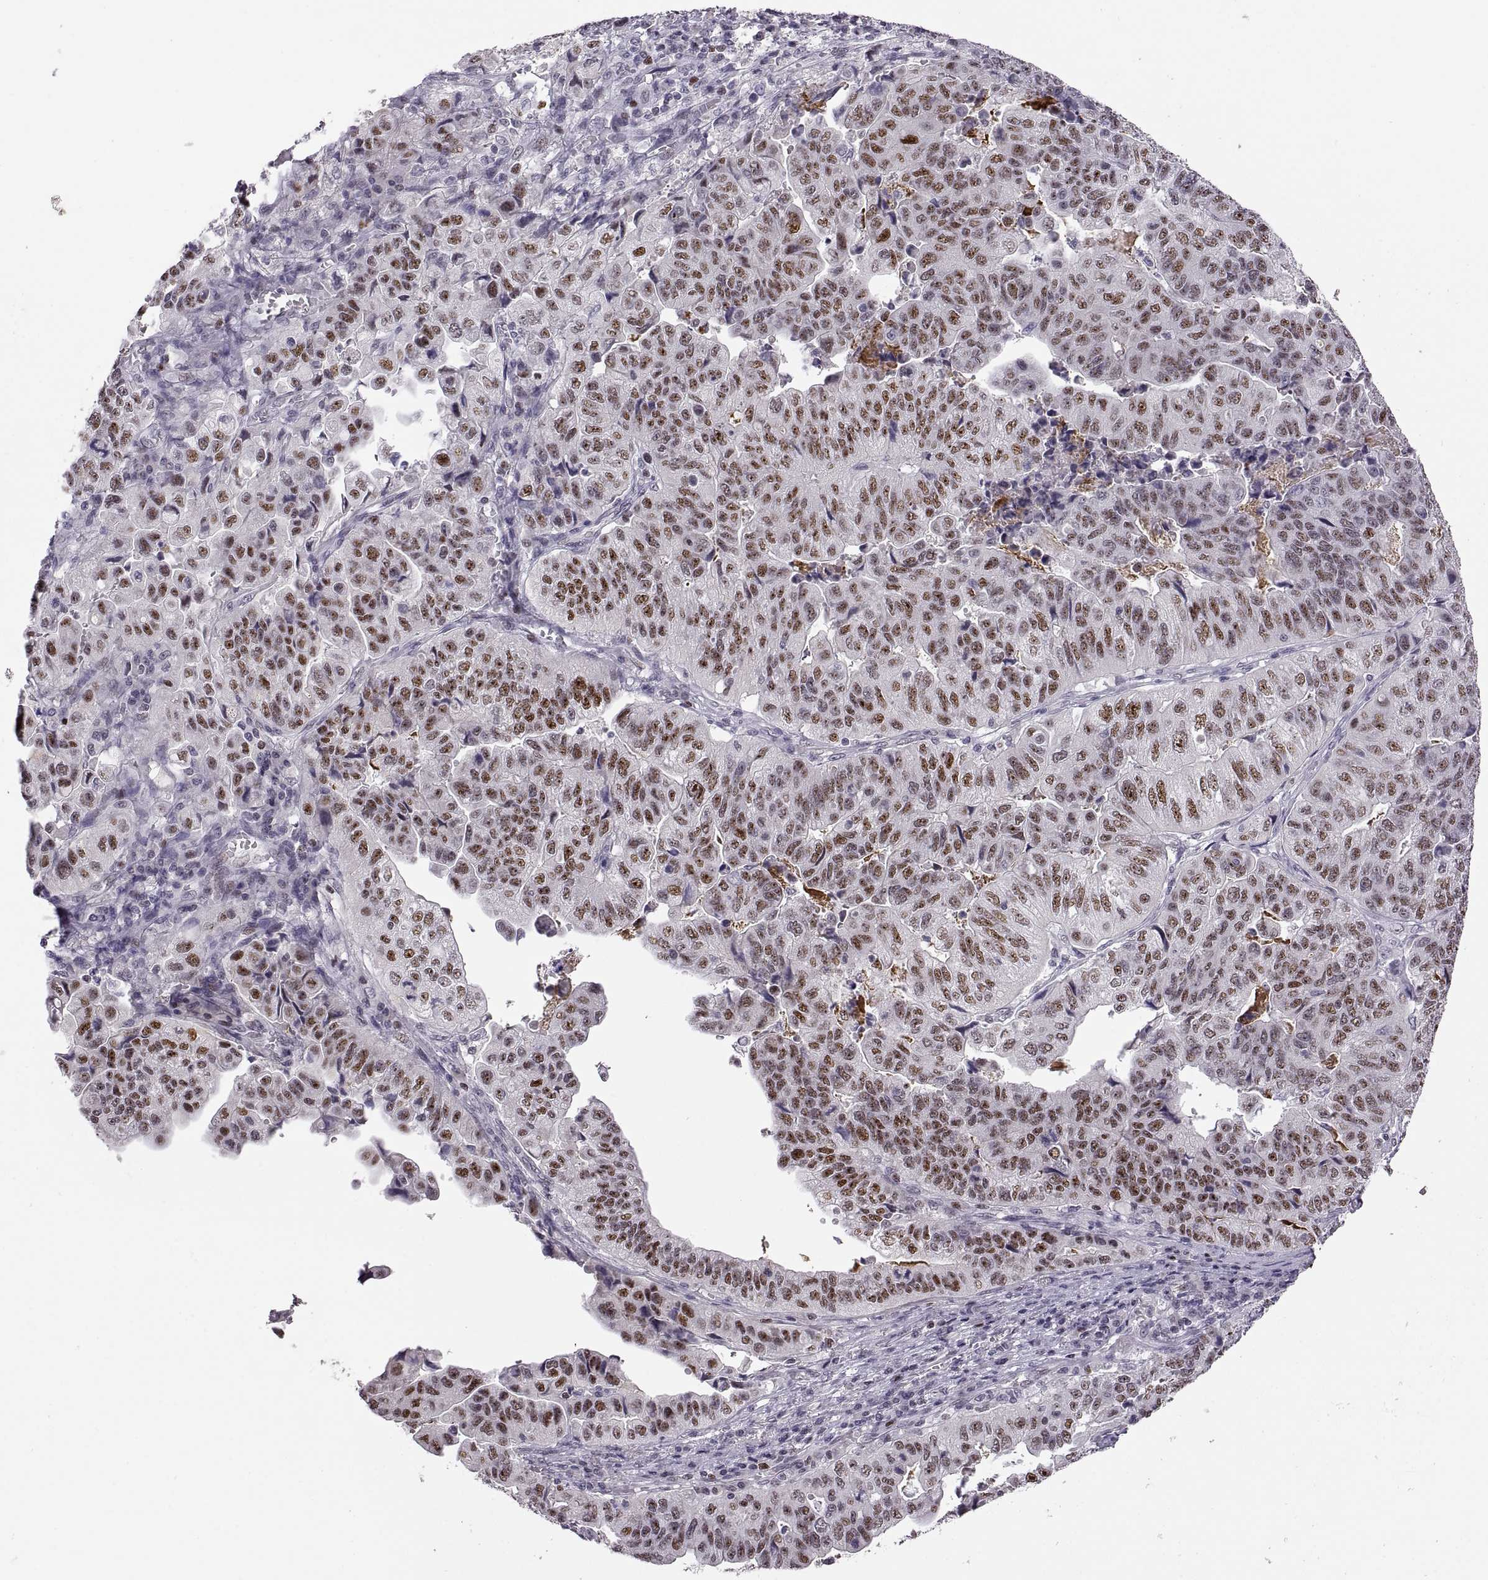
{"staining": {"intensity": "moderate", "quantity": ">75%", "location": "nuclear"}, "tissue": "stomach cancer", "cell_type": "Tumor cells", "image_type": "cancer", "snomed": [{"axis": "morphology", "description": "Adenocarcinoma, NOS"}, {"axis": "topography", "description": "Stomach, upper"}], "caption": "IHC of human stomach cancer shows medium levels of moderate nuclear positivity in approximately >75% of tumor cells. The staining is performed using DAB (3,3'-diaminobenzidine) brown chromogen to label protein expression. The nuclei are counter-stained blue using hematoxylin.", "gene": "NEK2", "patient": {"sex": "female", "age": 67}}